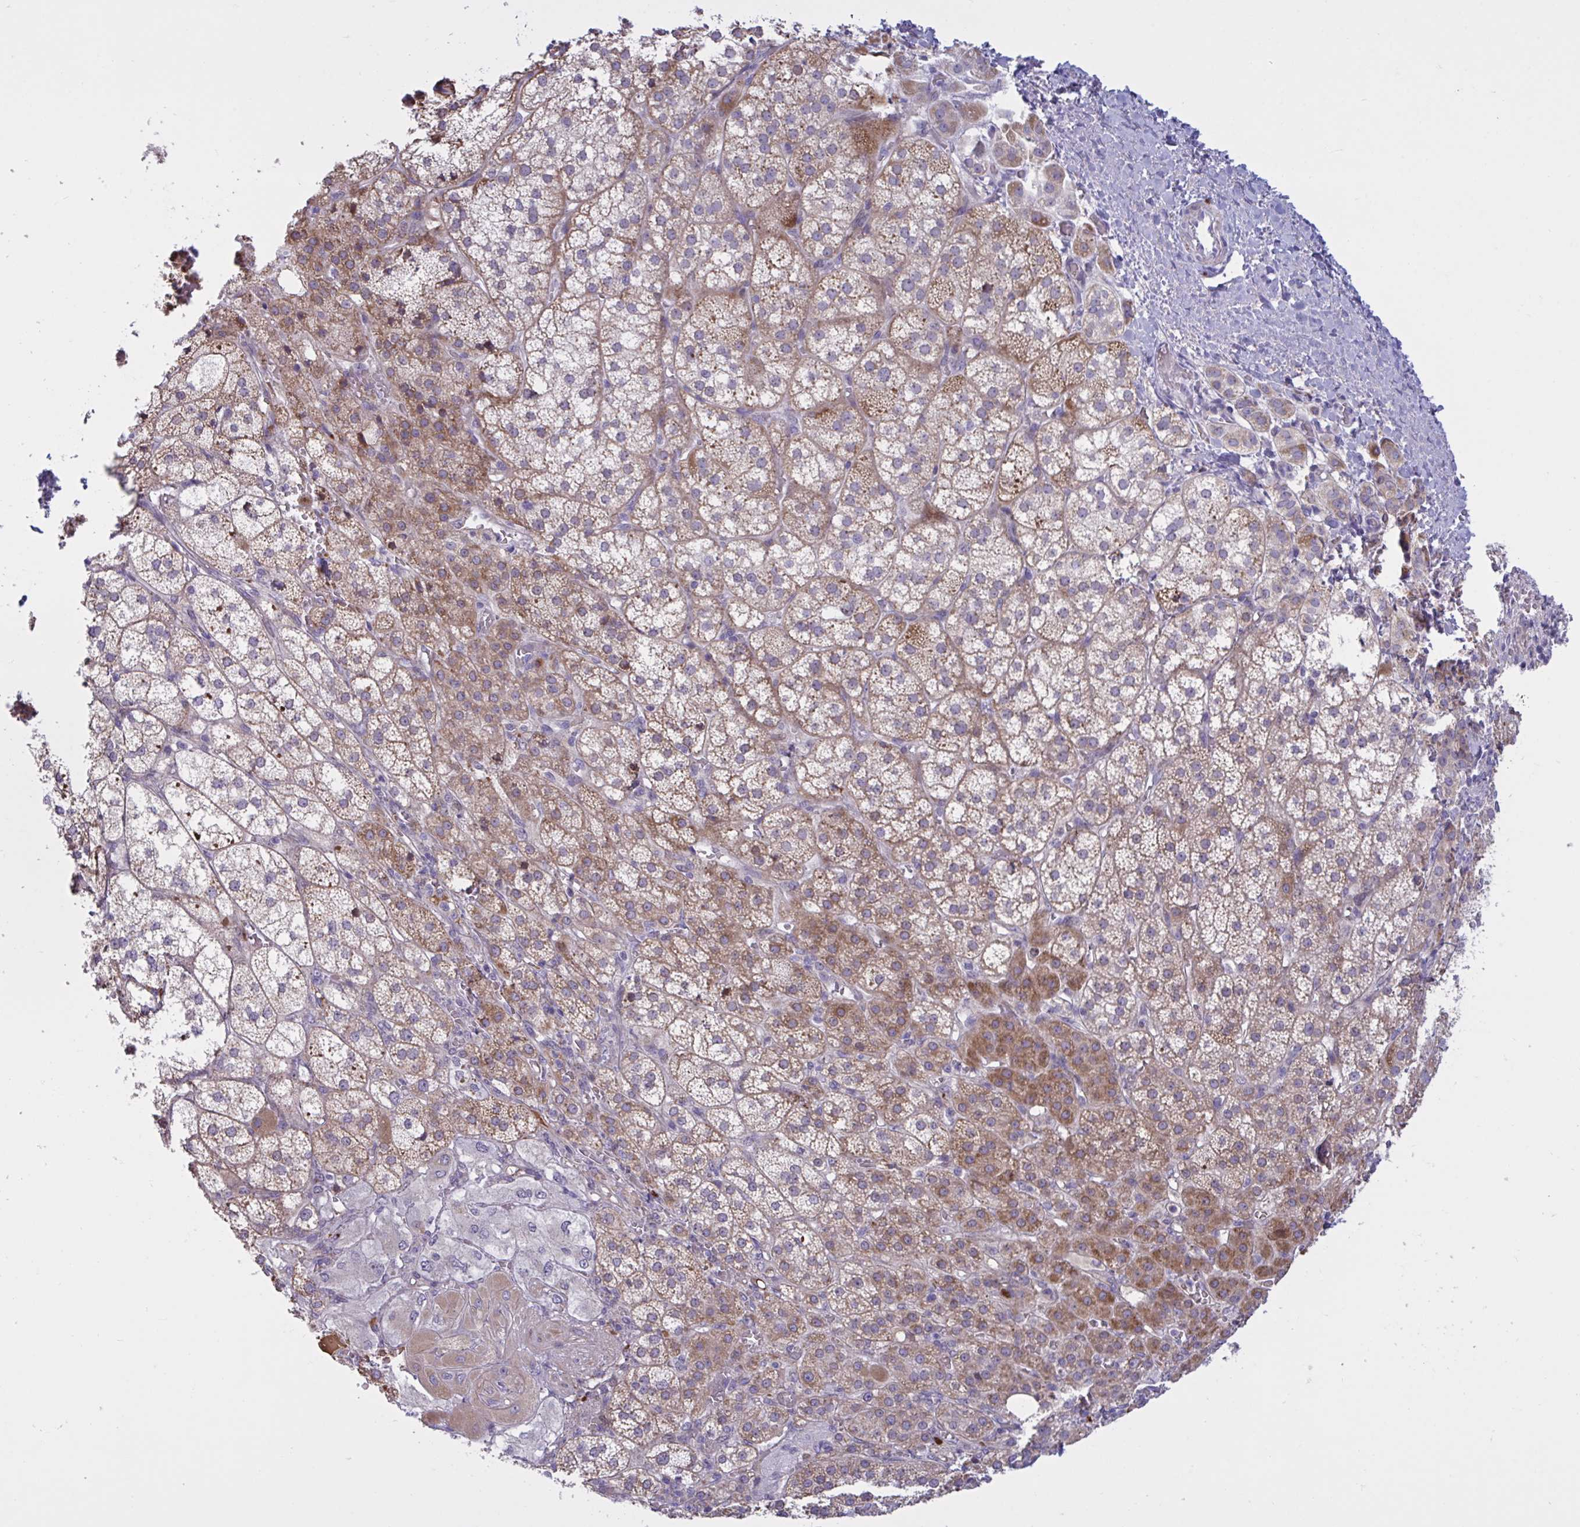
{"staining": {"intensity": "moderate", "quantity": ">75%", "location": "cytoplasmic/membranous"}, "tissue": "adrenal gland", "cell_type": "Glandular cells", "image_type": "normal", "snomed": [{"axis": "morphology", "description": "Normal tissue, NOS"}, {"axis": "topography", "description": "Adrenal gland"}], "caption": "Brown immunohistochemical staining in benign human adrenal gland exhibits moderate cytoplasmic/membranous staining in approximately >75% of glandular cells. Using DAB (3,3'-diaminobenzidine) (brown) and hematoxylin (blue) stains, captured at high magnification using brightfield microscopy.", "gene": "VWC2", "patient": {"sex": "female", "age": 60}}